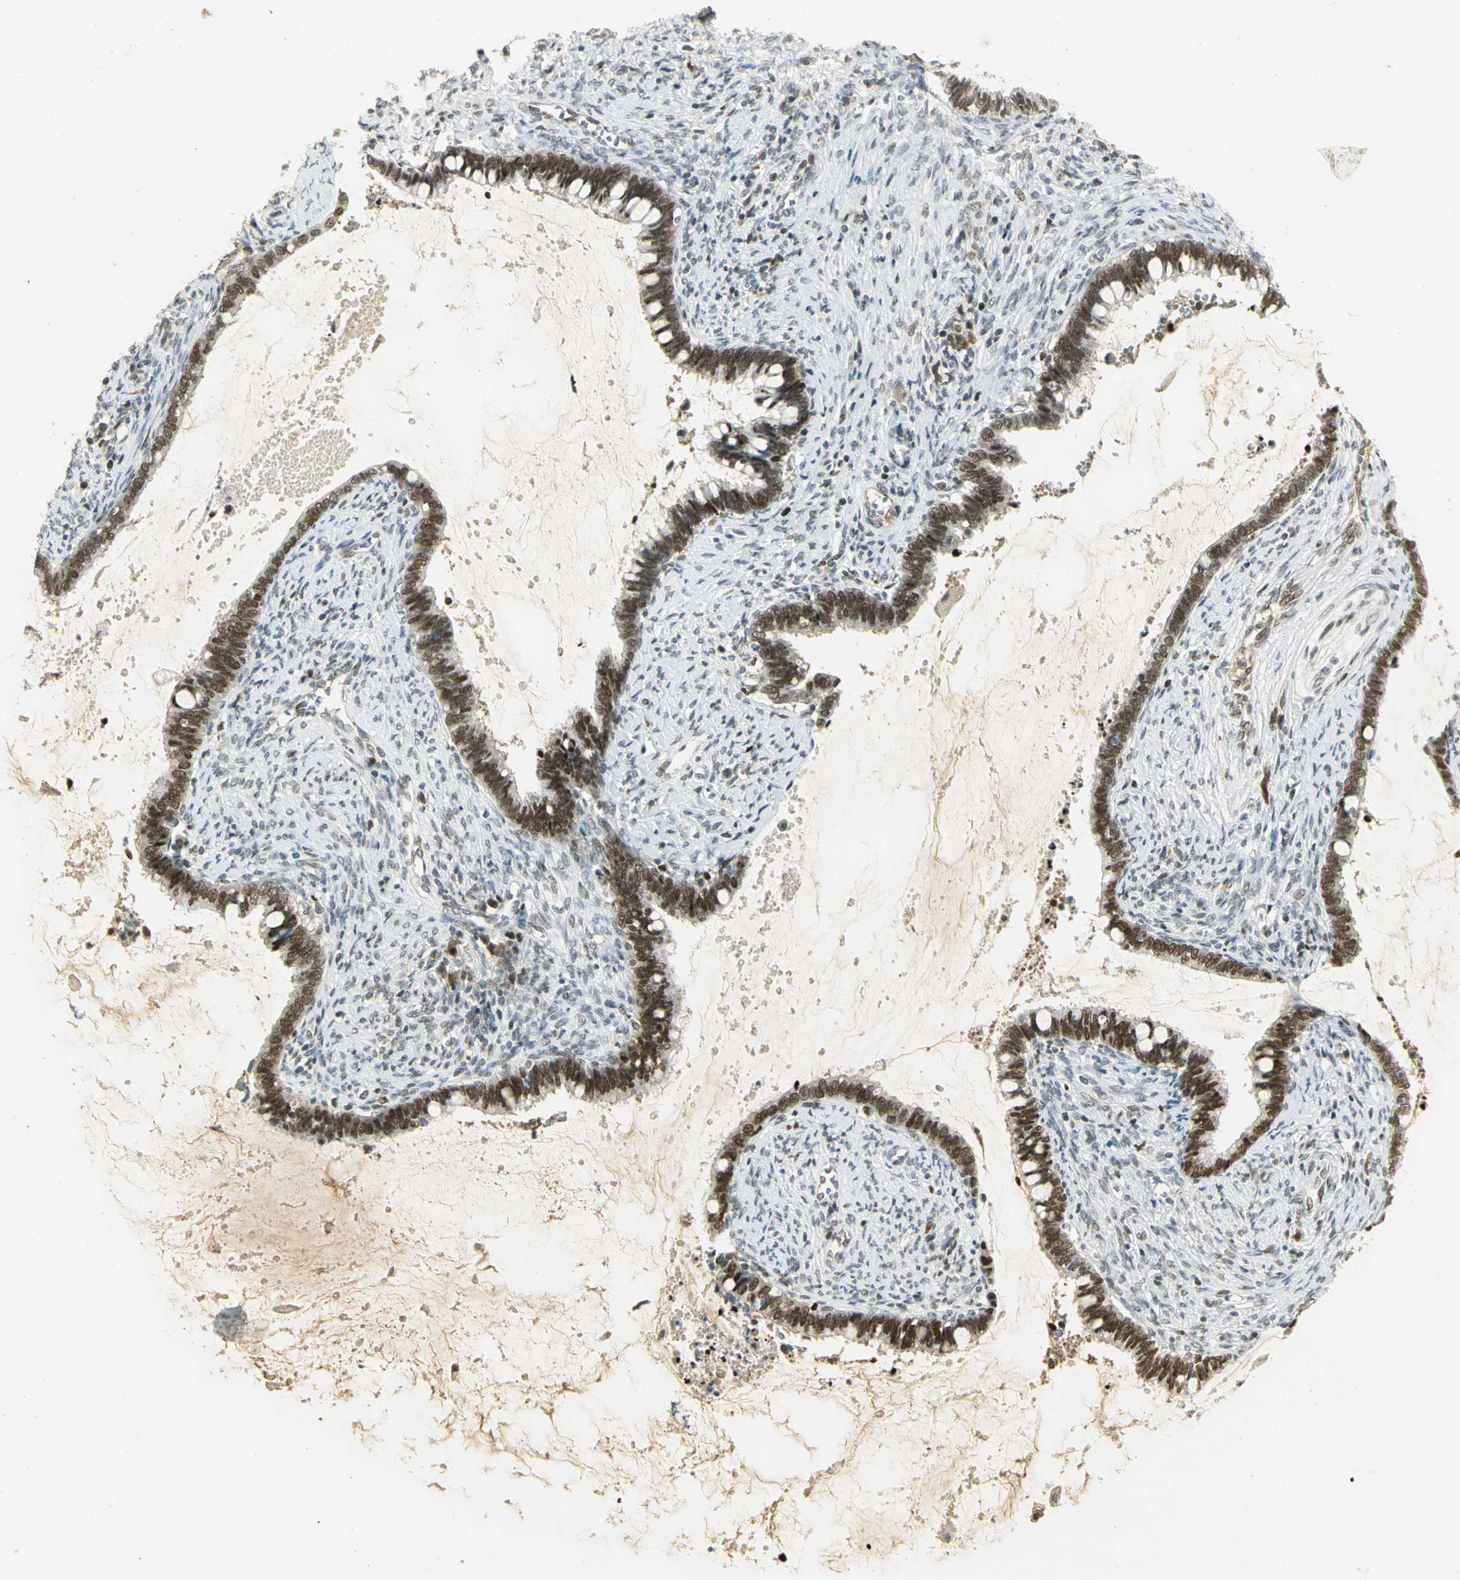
{"staining": {"intensity": "strong", "quantity": ">75%", "location": "nuclear"}, "tissue": "cervical cancer", "cell_type": "Tumor cells", "image_type": "cancer", "snomed": [{"axis": "morphology", "description": "Adenocarcinoma, NOS"}, {"axis": "topography", "description": "Cervix"}], "caption": "This micrograph demonstrates IHC staining of cervical cancer, with high strong nuclear staining in about >75% of tumor cells.", "gene": "AK6", "patient": {"sex": "female", "age": 44}}